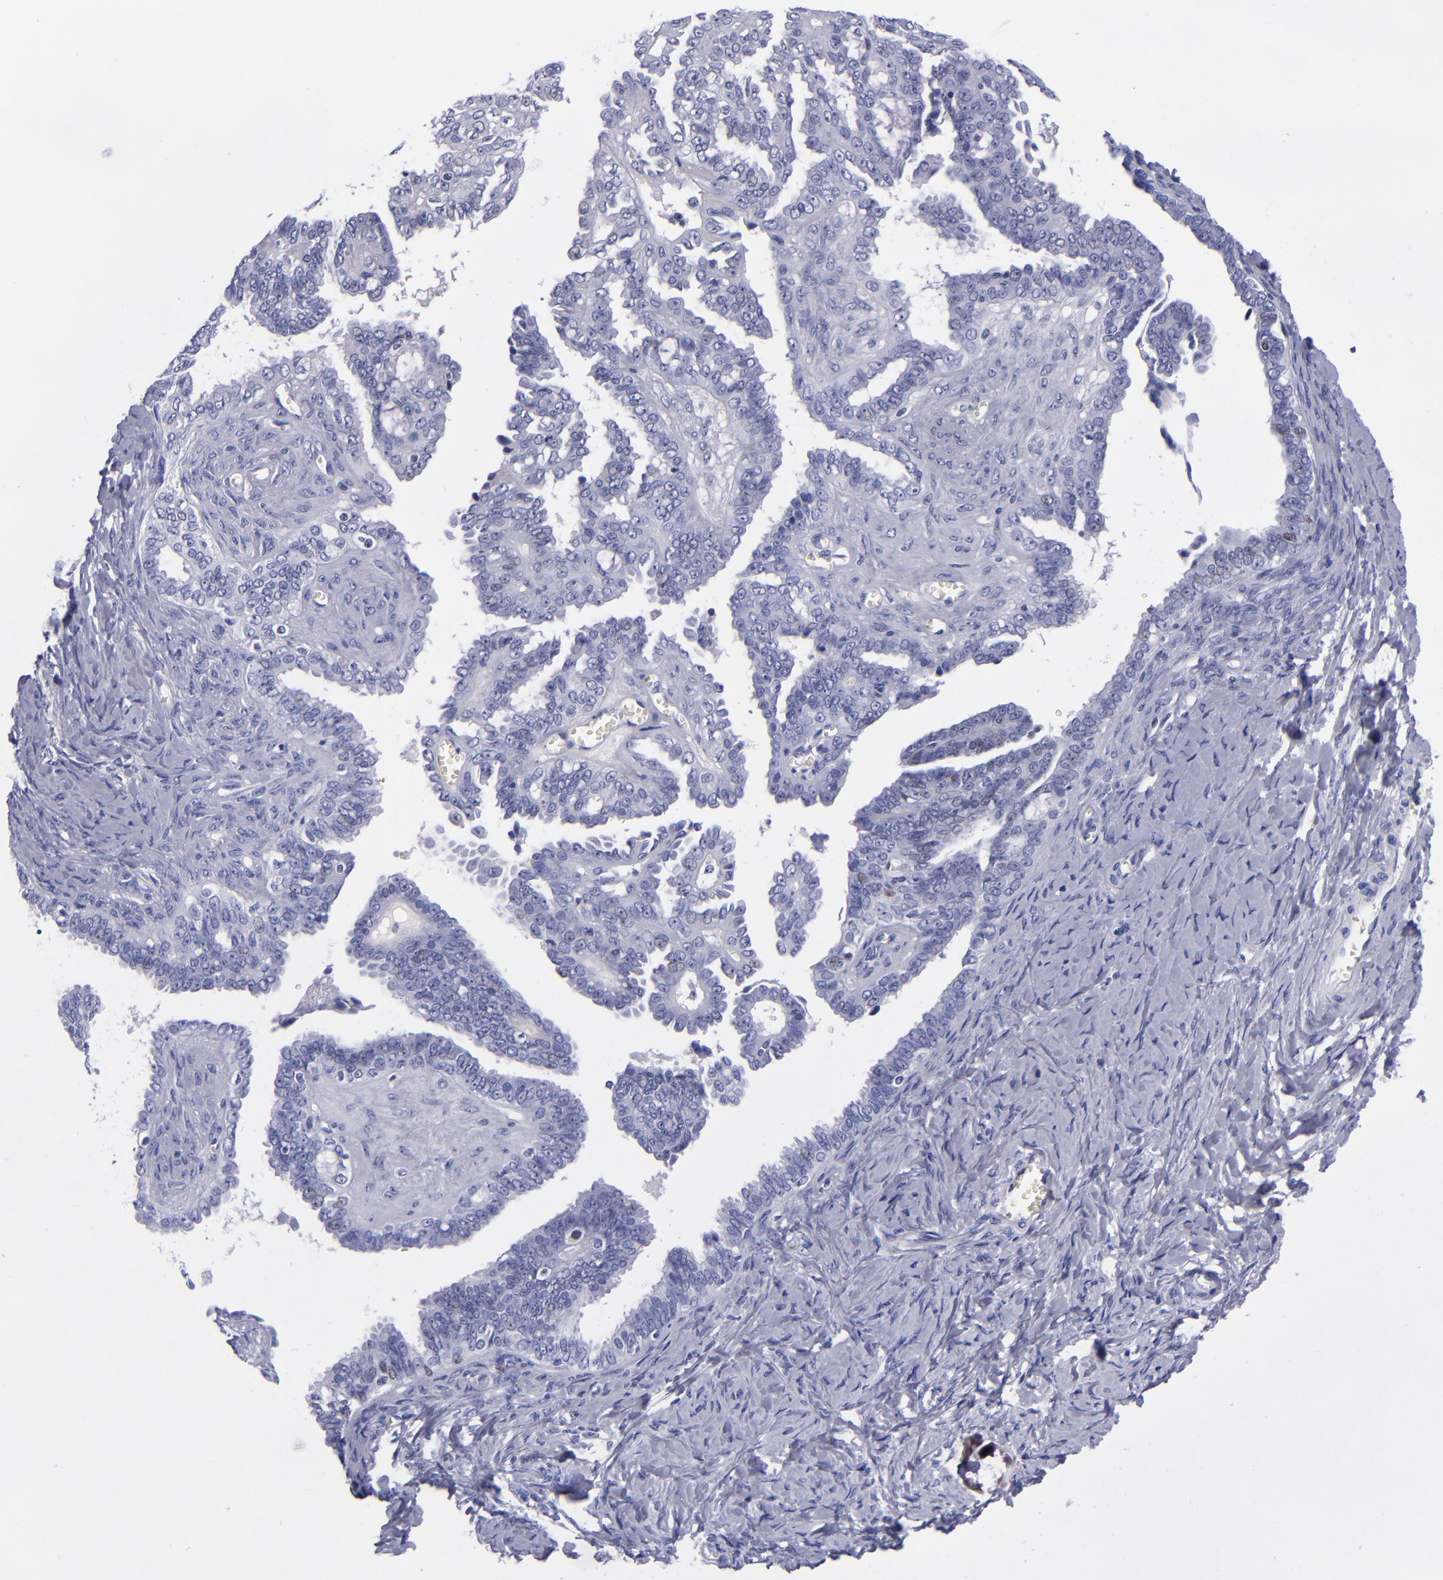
{"staining": {"intensity": "negative", "quantity": "none", "location": "none"}, "tissue": "ovarian cancer", "cell_type": "Tumor cells", "image_type": "cancer", "snomed": [{"axis": "morphology", "description": "Cystadenocarcinoma, serous, NOS"}, {"axis": "topography", "description": "Ovary"}], "caption": "This is an immunohistochemistry histopathology image of serous cystadenocarcinoma (ovarian). There is no staining in tumor cells.", "gene": "MCM7", "patient": {"sex": "female", "age": 71}}